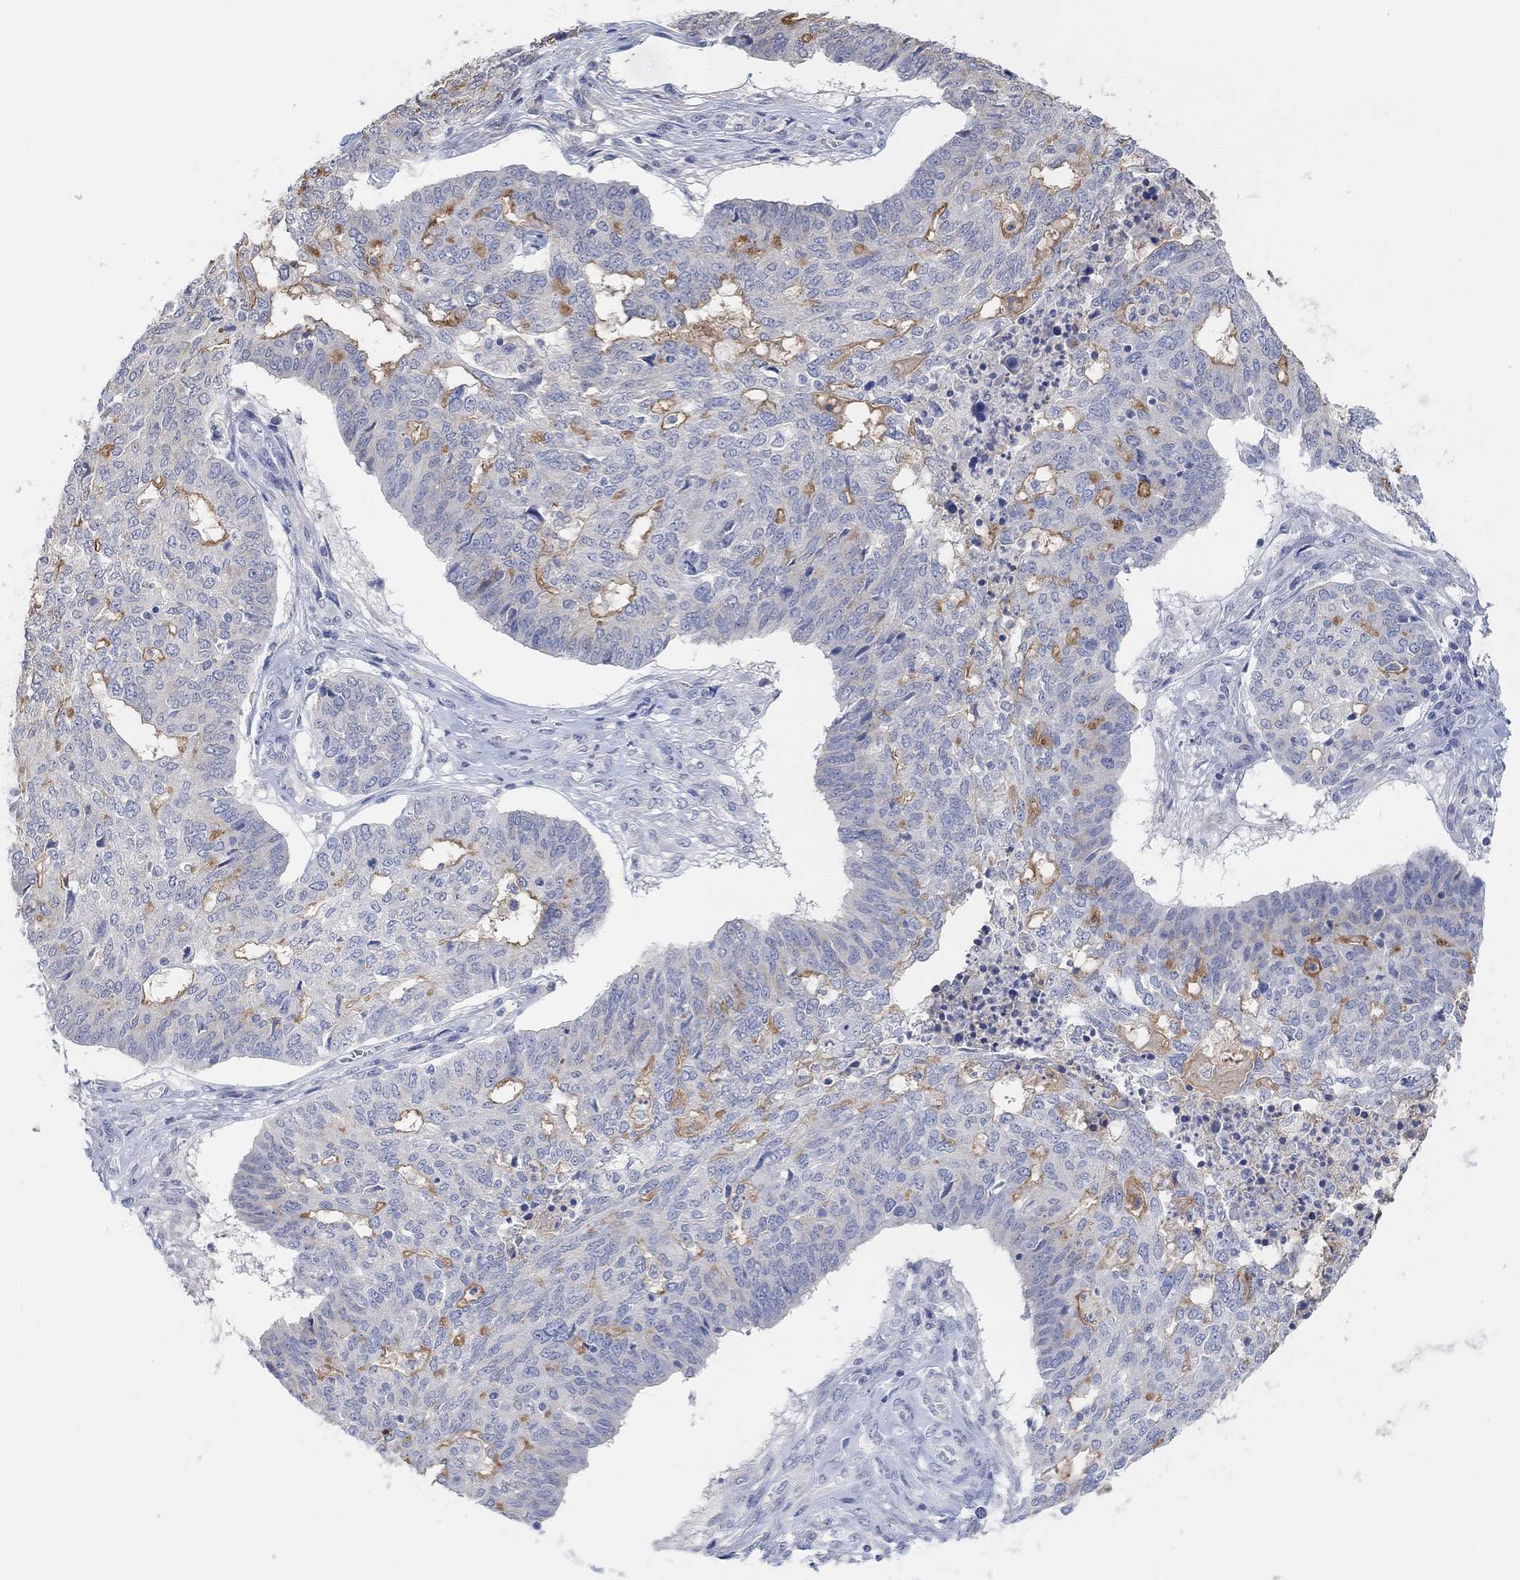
{"staining": {"intensity": "moderate", "quantity": "<25%", "location": "cytoplasmic/membranous"}, "tissue": "ovarian cancer", "cell_type": "Tumor cells", "image_type": "cancer", "snomed": [{"axis": "morphology", "description": "Cystadenocarcinoma, serous, NOS"}, {"axis": "topography", "description": "Ovary"}], "caption": "Serous cystadenocarcinoma (ovarian) stained with DAB (3,3'-diaminobenzidine) immunohistochemistry (IHC) exhibits low levels of moderate cytoplasmic/membranous positivity in approximately <25% of tumor cells.", "gene": "MUC1", "patient": {"sex": "female", "age": 67}}